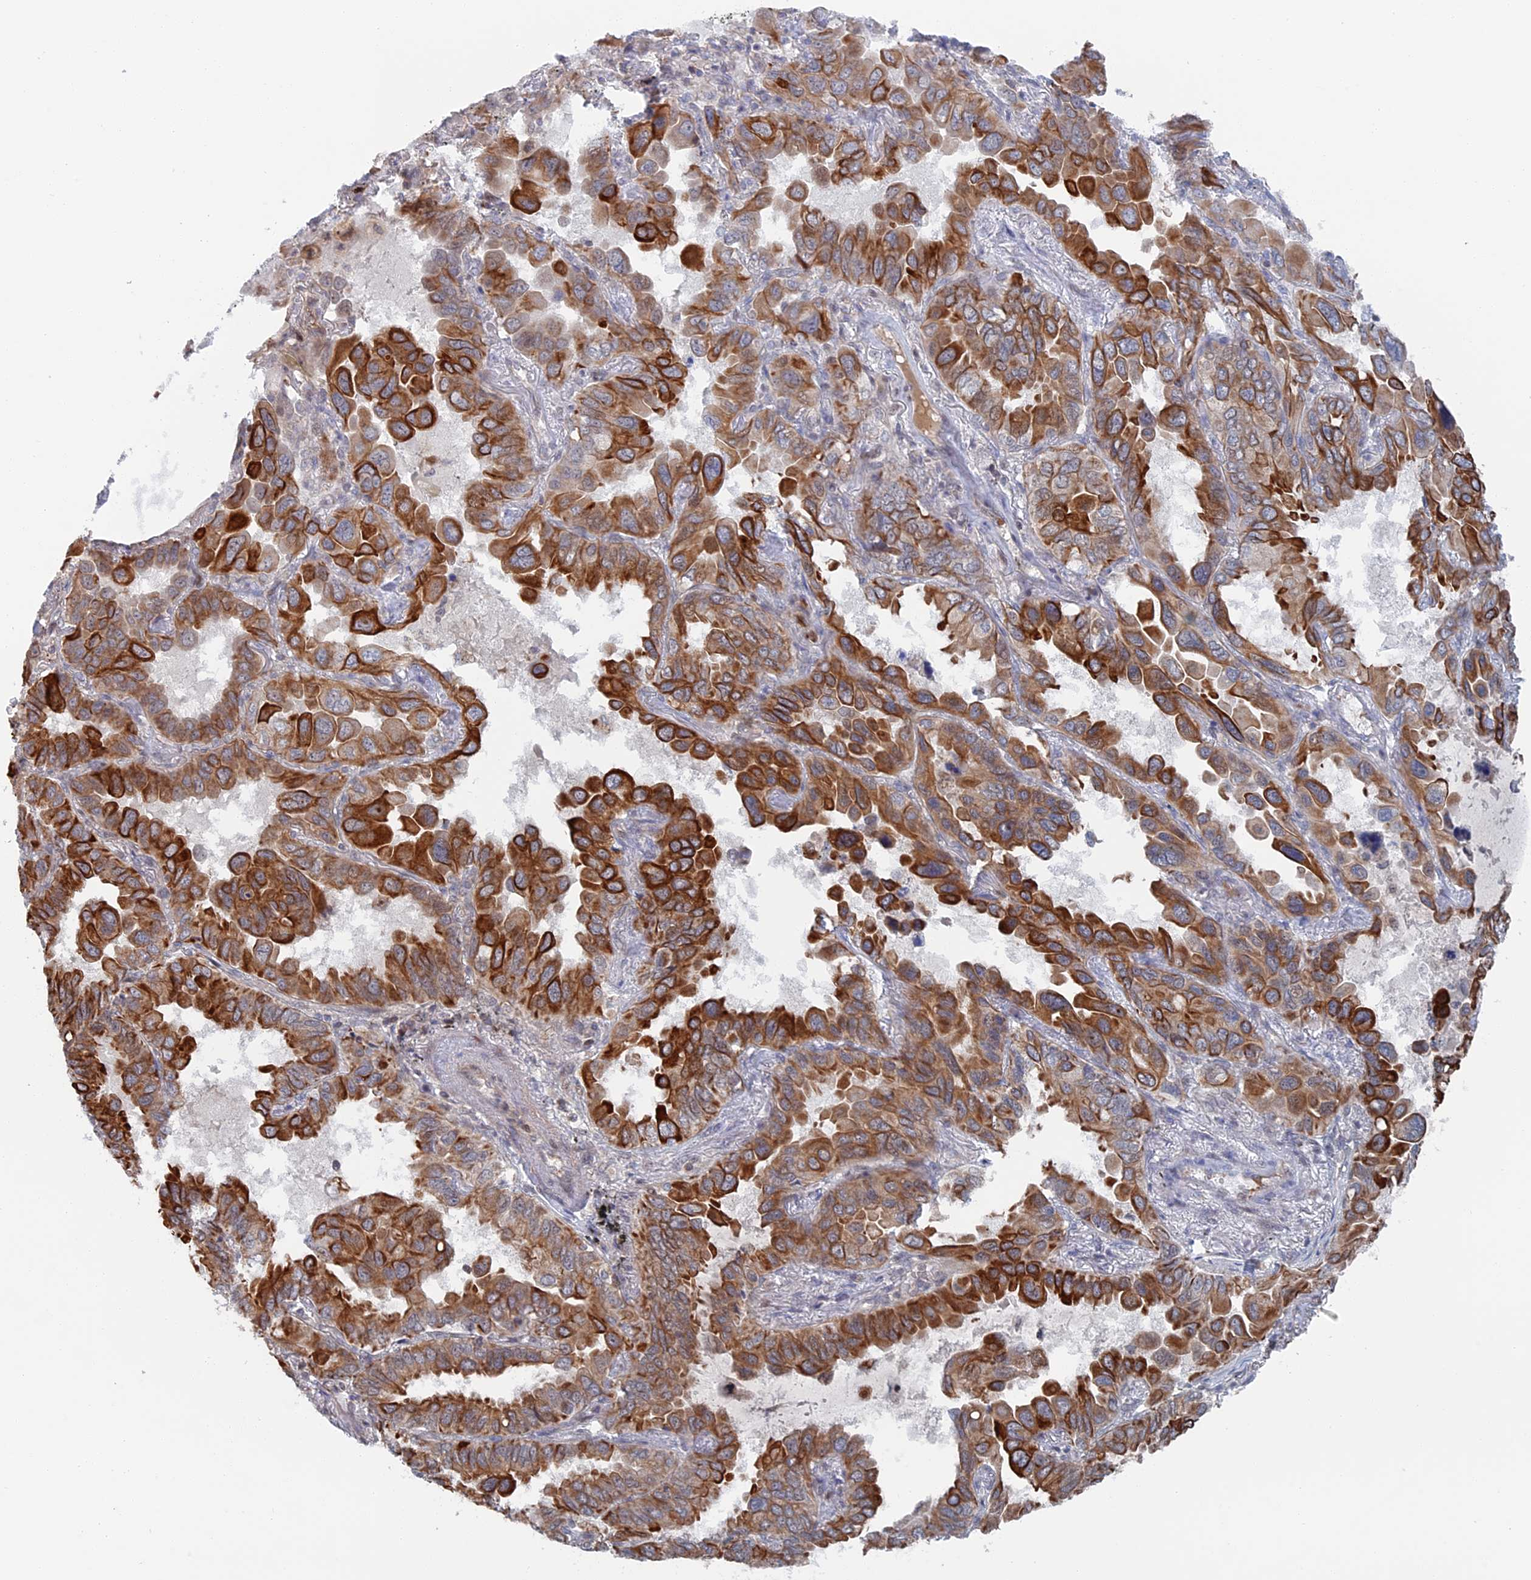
{"staining": {"intensity": "strong", "quantity": ">75%", "location": "cytoplasmic/membranous"}, "tissue": "lung cancer", "cell_type": "Tumor cells", "image_type": "cancer", "snomed": [{"axis": "morphology", "description": "Adenocarcinoma, NOS"}, {"axis": "topography", "description": "Lung"}], "caption": "A histopathology image of human lung adenocarcinoma stained for a protein demonstrates strong cytoplasmic/membranous brown staining in tumor cells.", "gene": "IL7", "patient": {"sex": "male", "age": 64}}